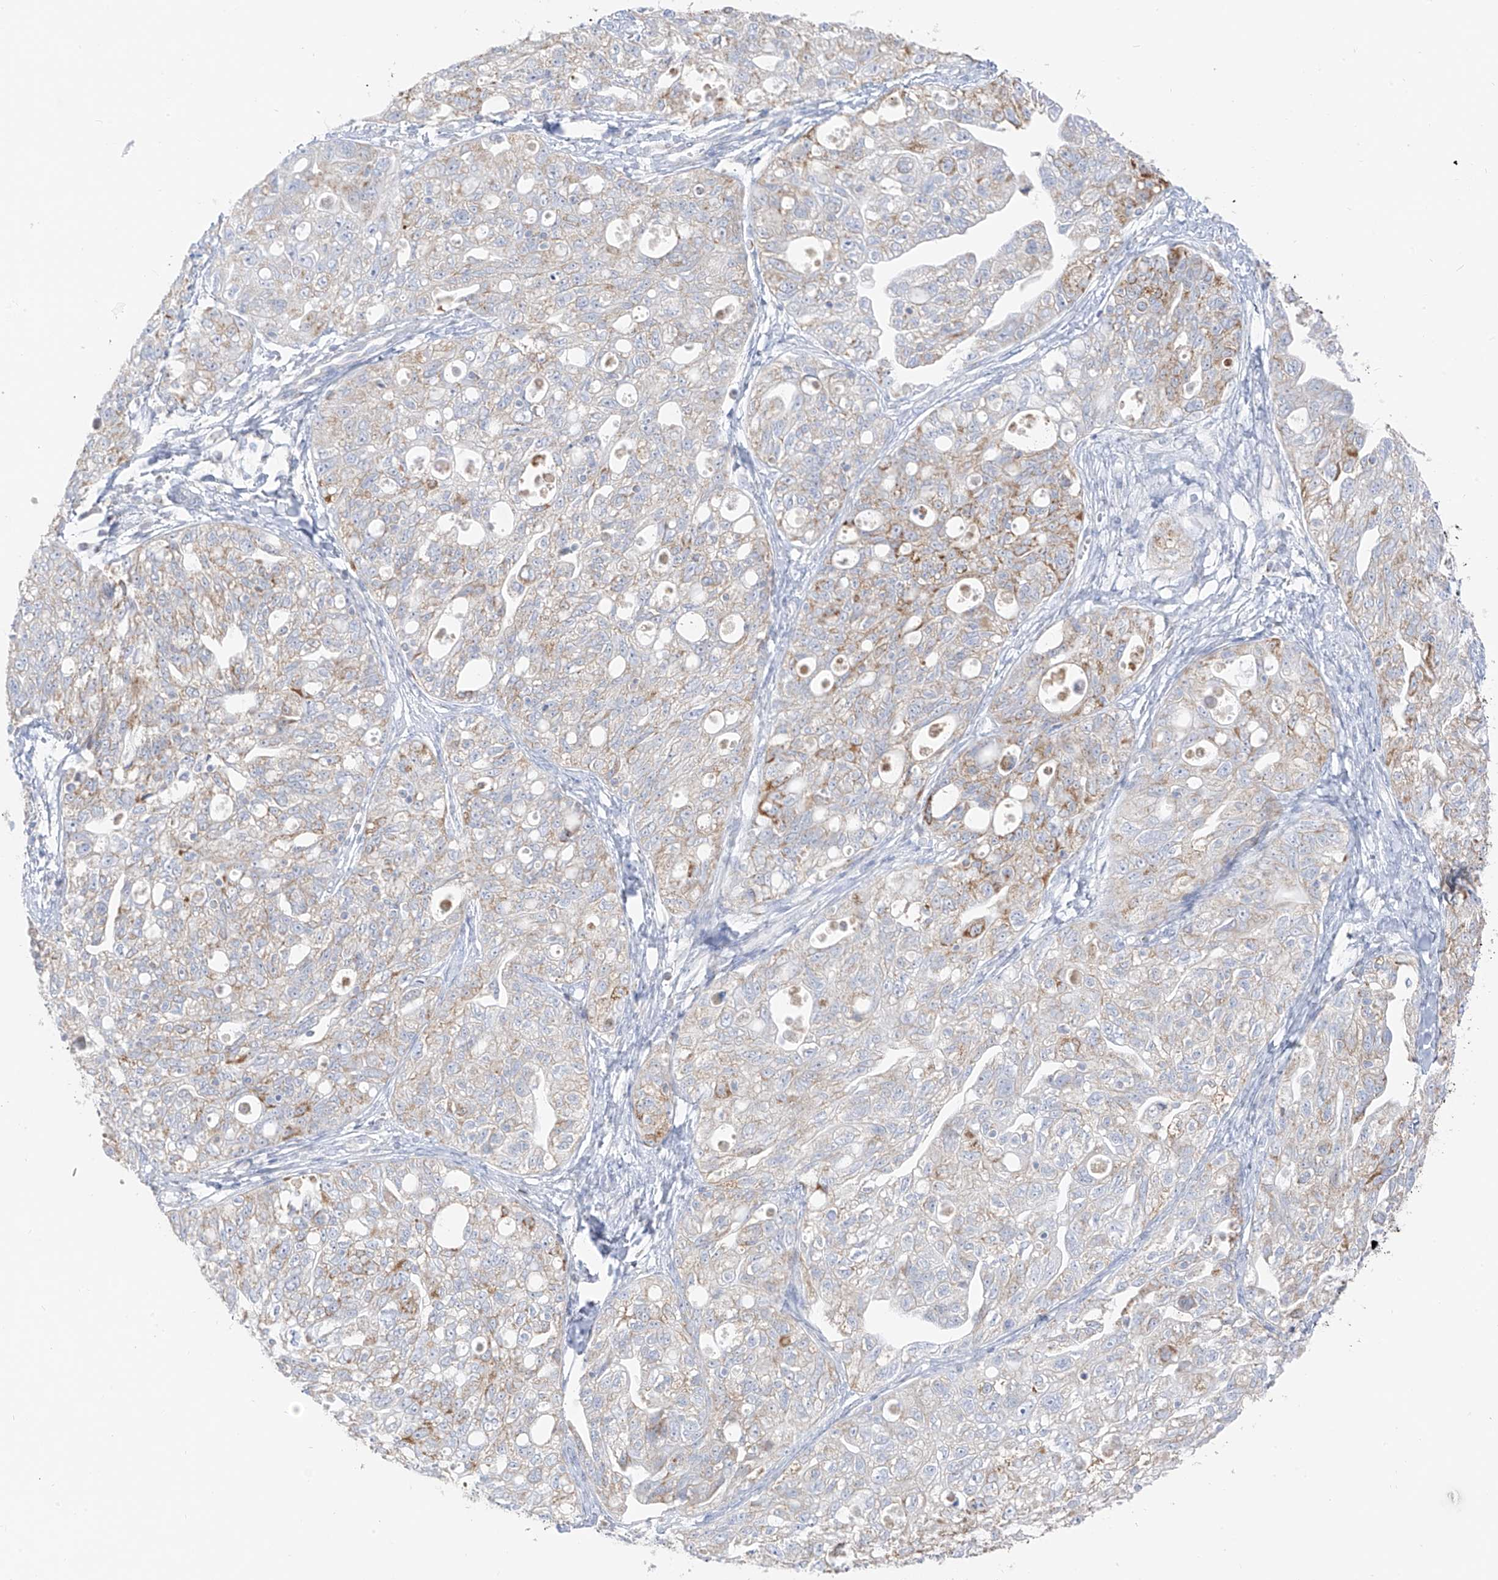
{"staining": {"intensity": "moderate", "quantity": "25%-75%", "location": "cytoplasmic/membranous"}, "tissue": "ovarian cancer", "cell_type": "Tumor cells", "image_type": "cancer", "snomed": [{"axis": "morphology", "description": "Carcinoma, NOS"}, {"axis": "morphology", "description": "Cystadenocarcinoma, serous, NOS"}, {"axis": "topography", "description": "Ovary"}], "caption": "Ovarian cancer was stained to show a protein in brown. There is medium levels of moderate cytoplasmic/membranous staining in approximately 25%-75% of tumor cells. (DAB (3,3'-diaminobenzidine) = brown stain, brightfield microscopy at high magnification).", "gene": "ETHE1", "patient": {"sex": "female", "age": 69}}